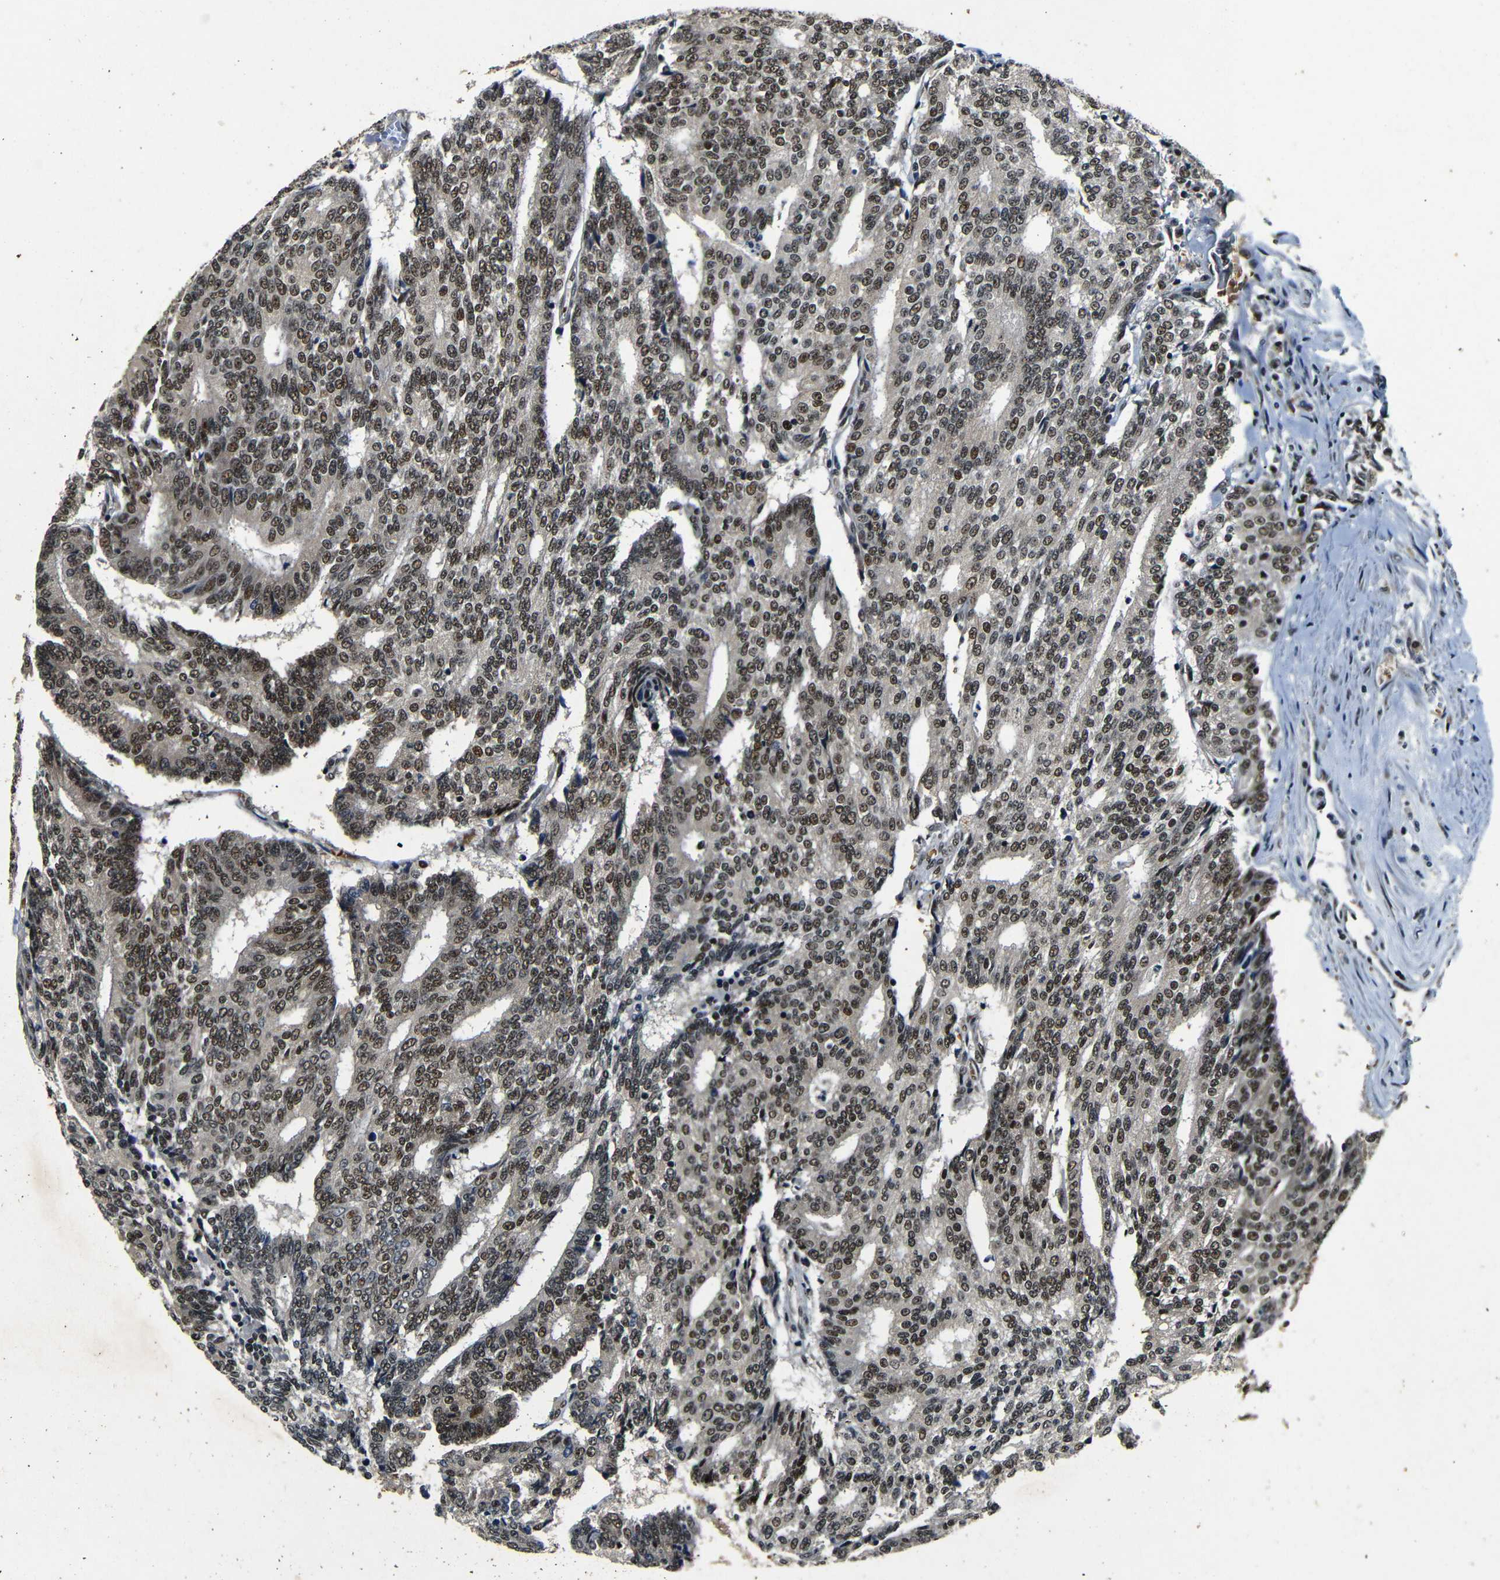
{"staining": {"intensity": "moderate", "quantity": ">75%", "location": "nuclear"}, "tissue": "prostate cancer", "cell_type": "Tumor cells", "image_type": "cancer", "snomed": [{"axis": "morphology", "description": "Normal tissue, NOS"}, {"axis": "morphology", "description": "Adenocarcinoma, High grade"}, {"axis": "topography", "description": "Prostate"}, {"axis": "topography", "description": "Seminal veicle"}], "caption": "Prostate adenocarcinoma (high-grade) stained for a protein shows moderate nuclear positivity in tumor cells. (brown staining indicates protein expression, while blue staining denotes nuclei).", "gene": "FOXD4", "patient": {"sex": "male", "age": 55}}